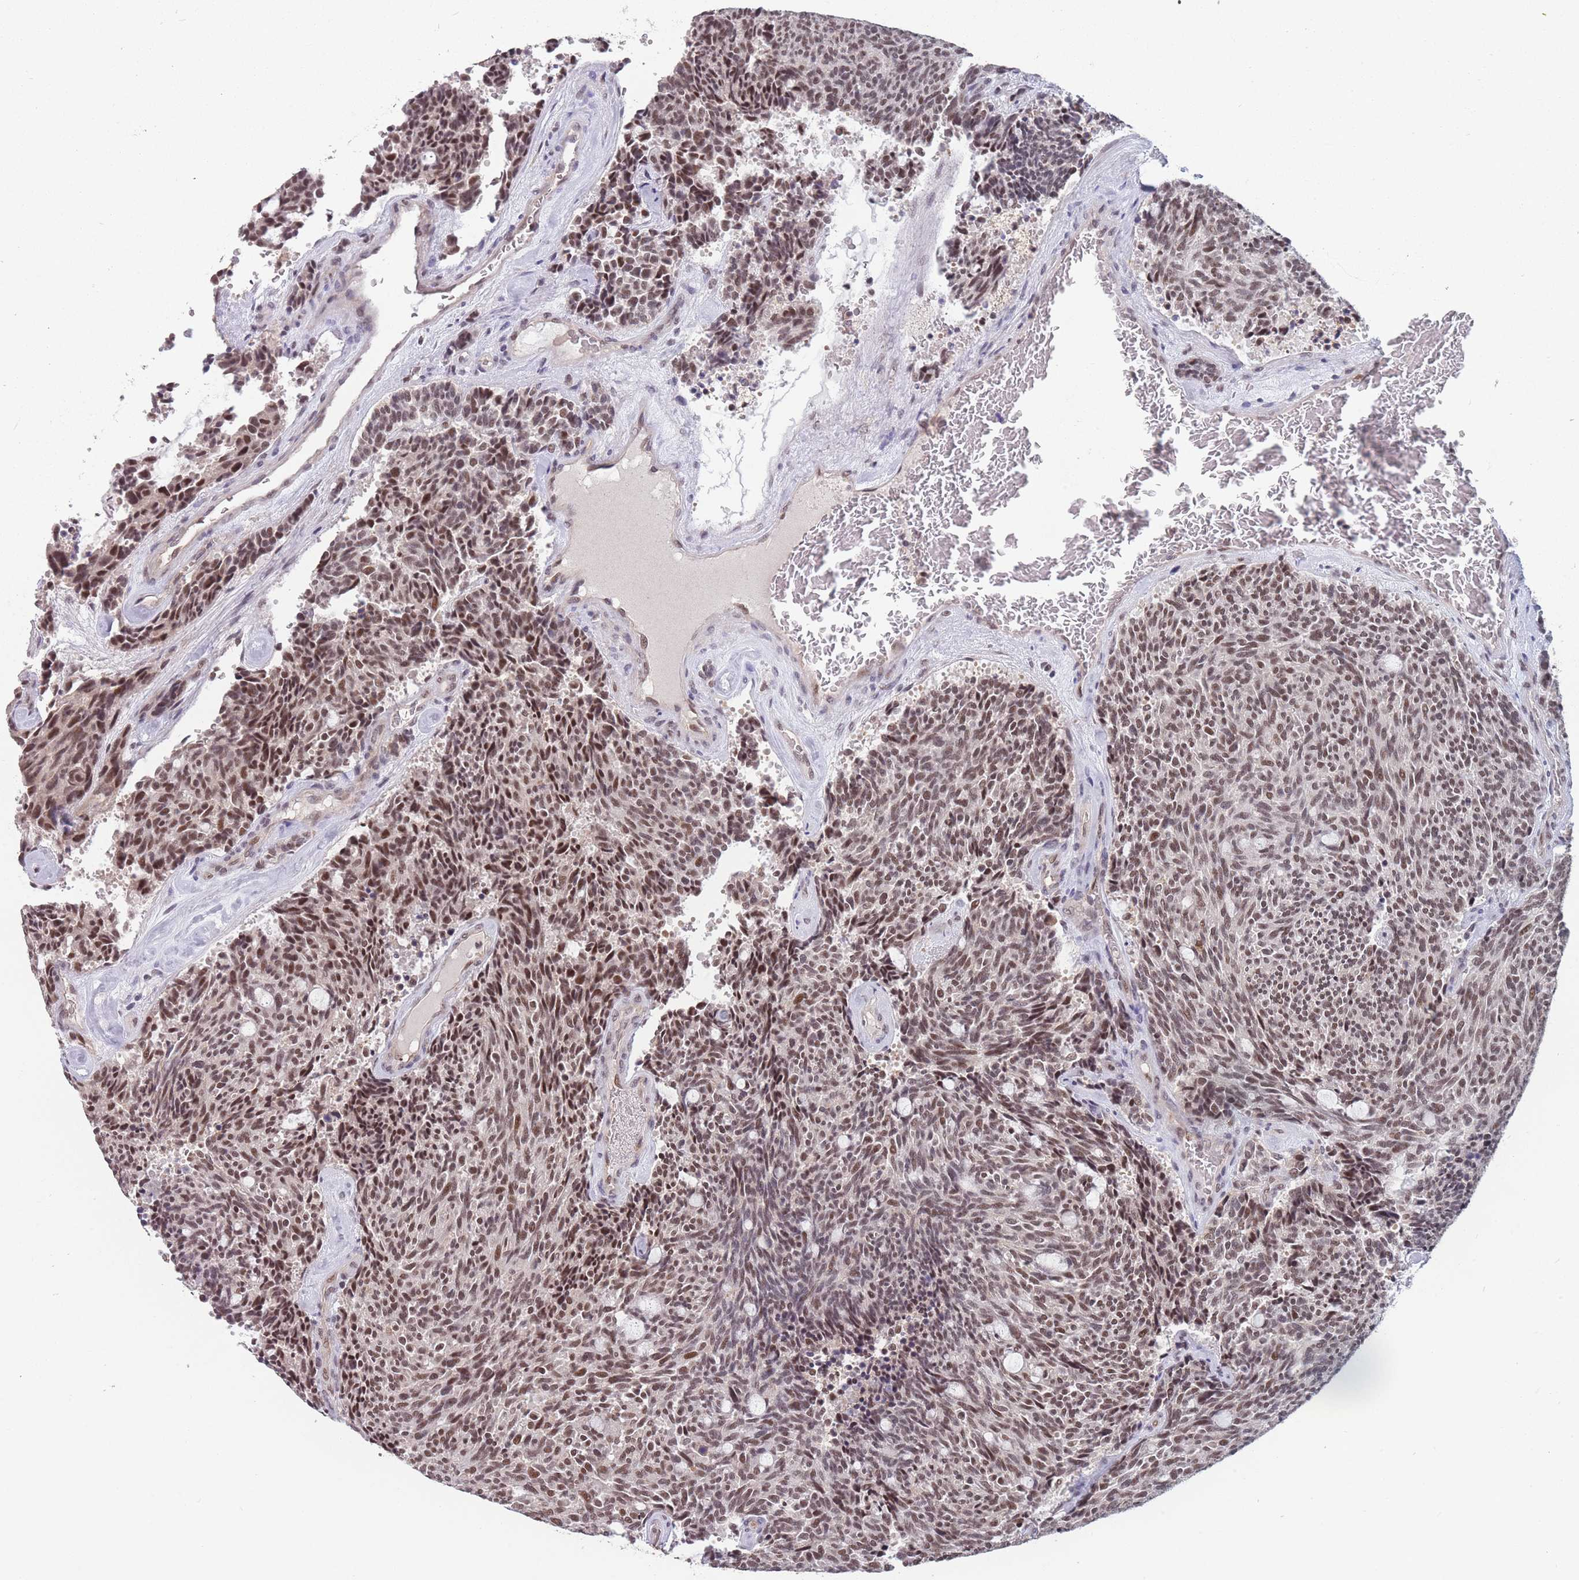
{"staining": {"intensity": "moderate", "quantity": ">75%", "location": "nuclear"}, "tissue": "carcinoid", "cell_type": "Tumor cells", "image_type": "cancer", "snomed": [{"axis": "morphology", "description": "Carcinoid, malignant, NOS"}, {"axis": "topography", "description": "Pancreas"}], "caption": "Immunohistochemistry (IHC) staining of malignant carcinoid, which reveals medium levels of moderate nuclear expression in about >75% of tumor cells indicating moderate nuclear protein positivity. The staining was performed using DAB (3,3'-diaminobenzidine) (brown) for protein detection and nuclei were counterstained in hematoxylin (blue).", "gene": "SNRPA1", "patient": {"sex": "female", "age": 54}}